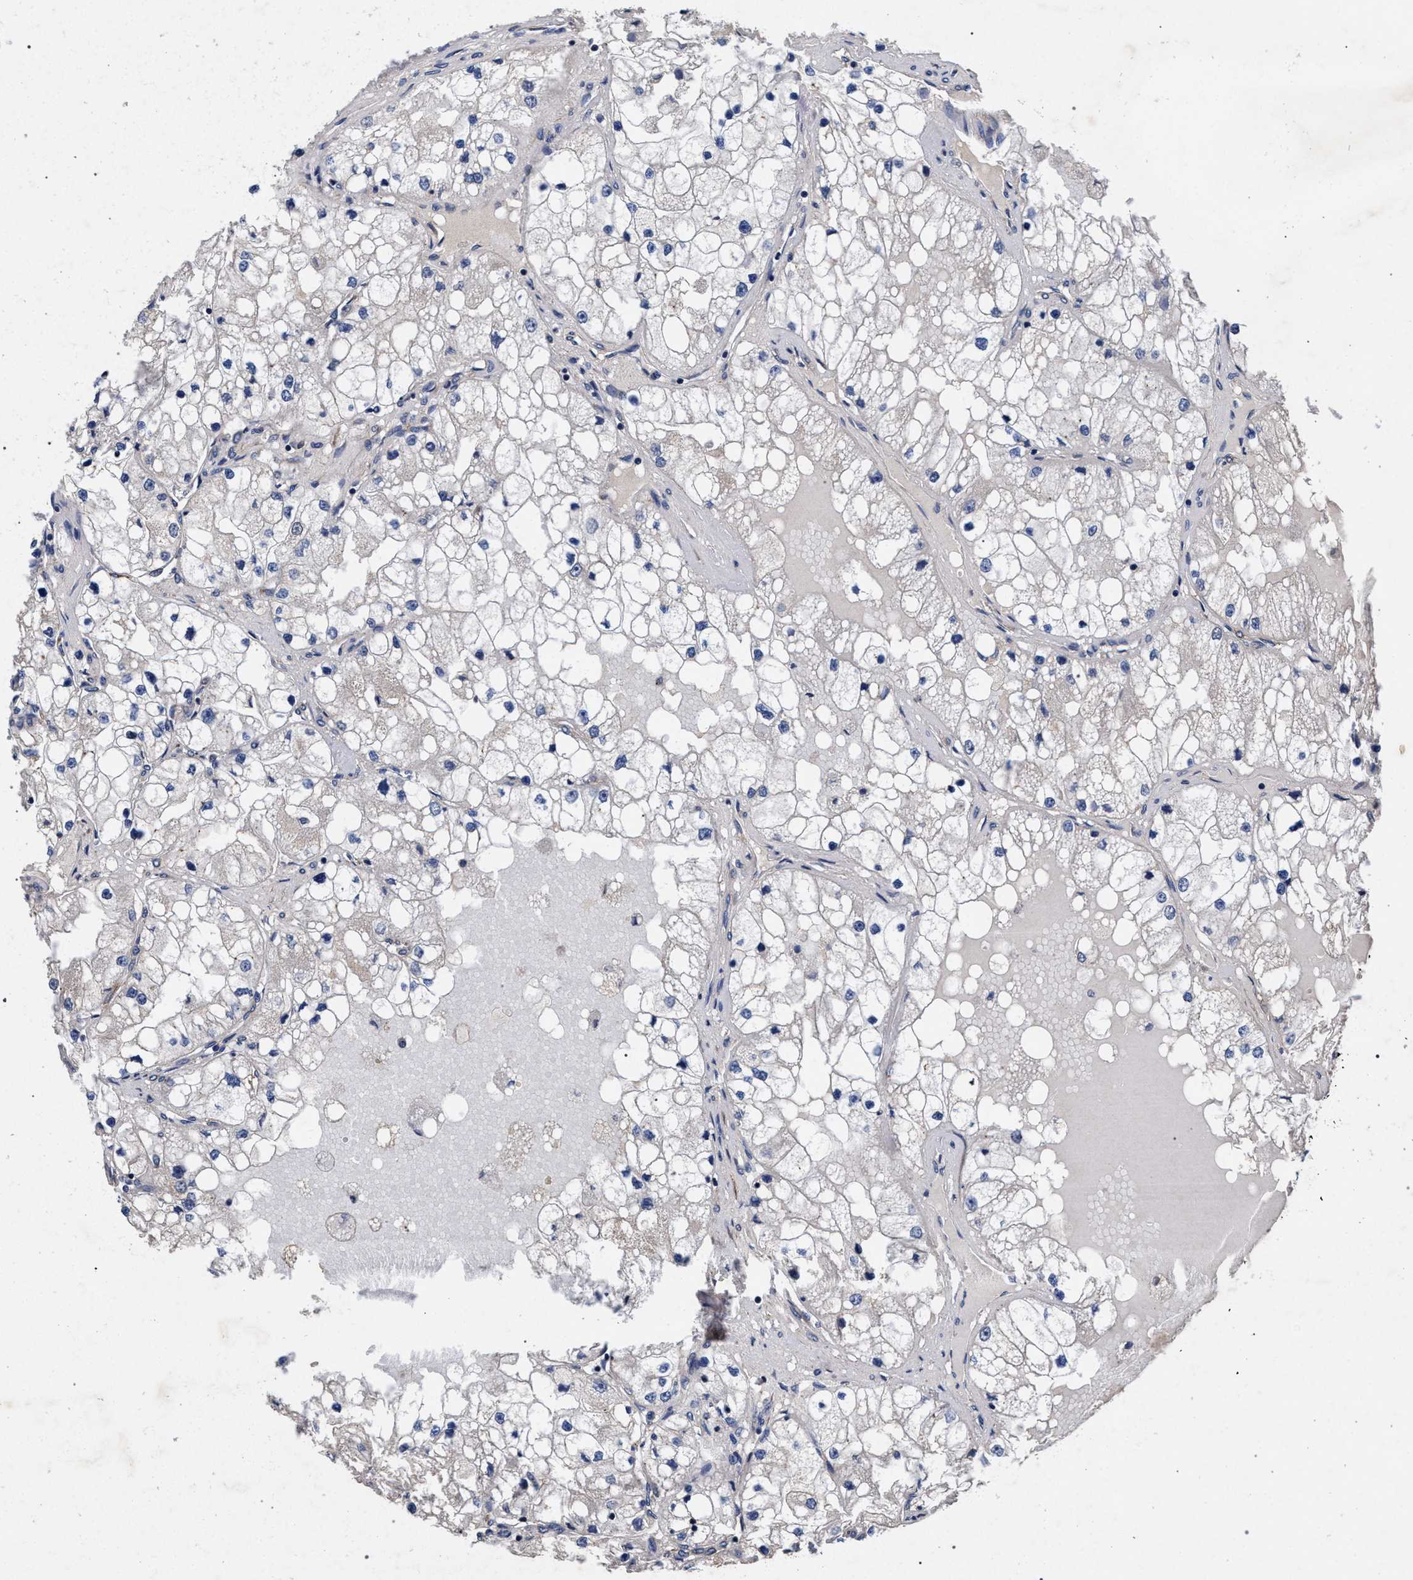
{"staining": {"intensity": "negative", "quantity": "none", "location": "none"}, "tissue": "renal cancer", "cell_type": "Tumor cells", "image_type": "cancer", "snomed": [{"axis": "morphology", "description": "Adenocarcinoma, NOS"}, {"axis": "topography", "description": "Kidney"}], "caption": "Renal cancer (adenocarcinoma) stained for a protein using immunohistochemistry demonstrates no expression tumor cells.", "gene": "CFAP95", "patient": {"sex": "male", "age": 68}}